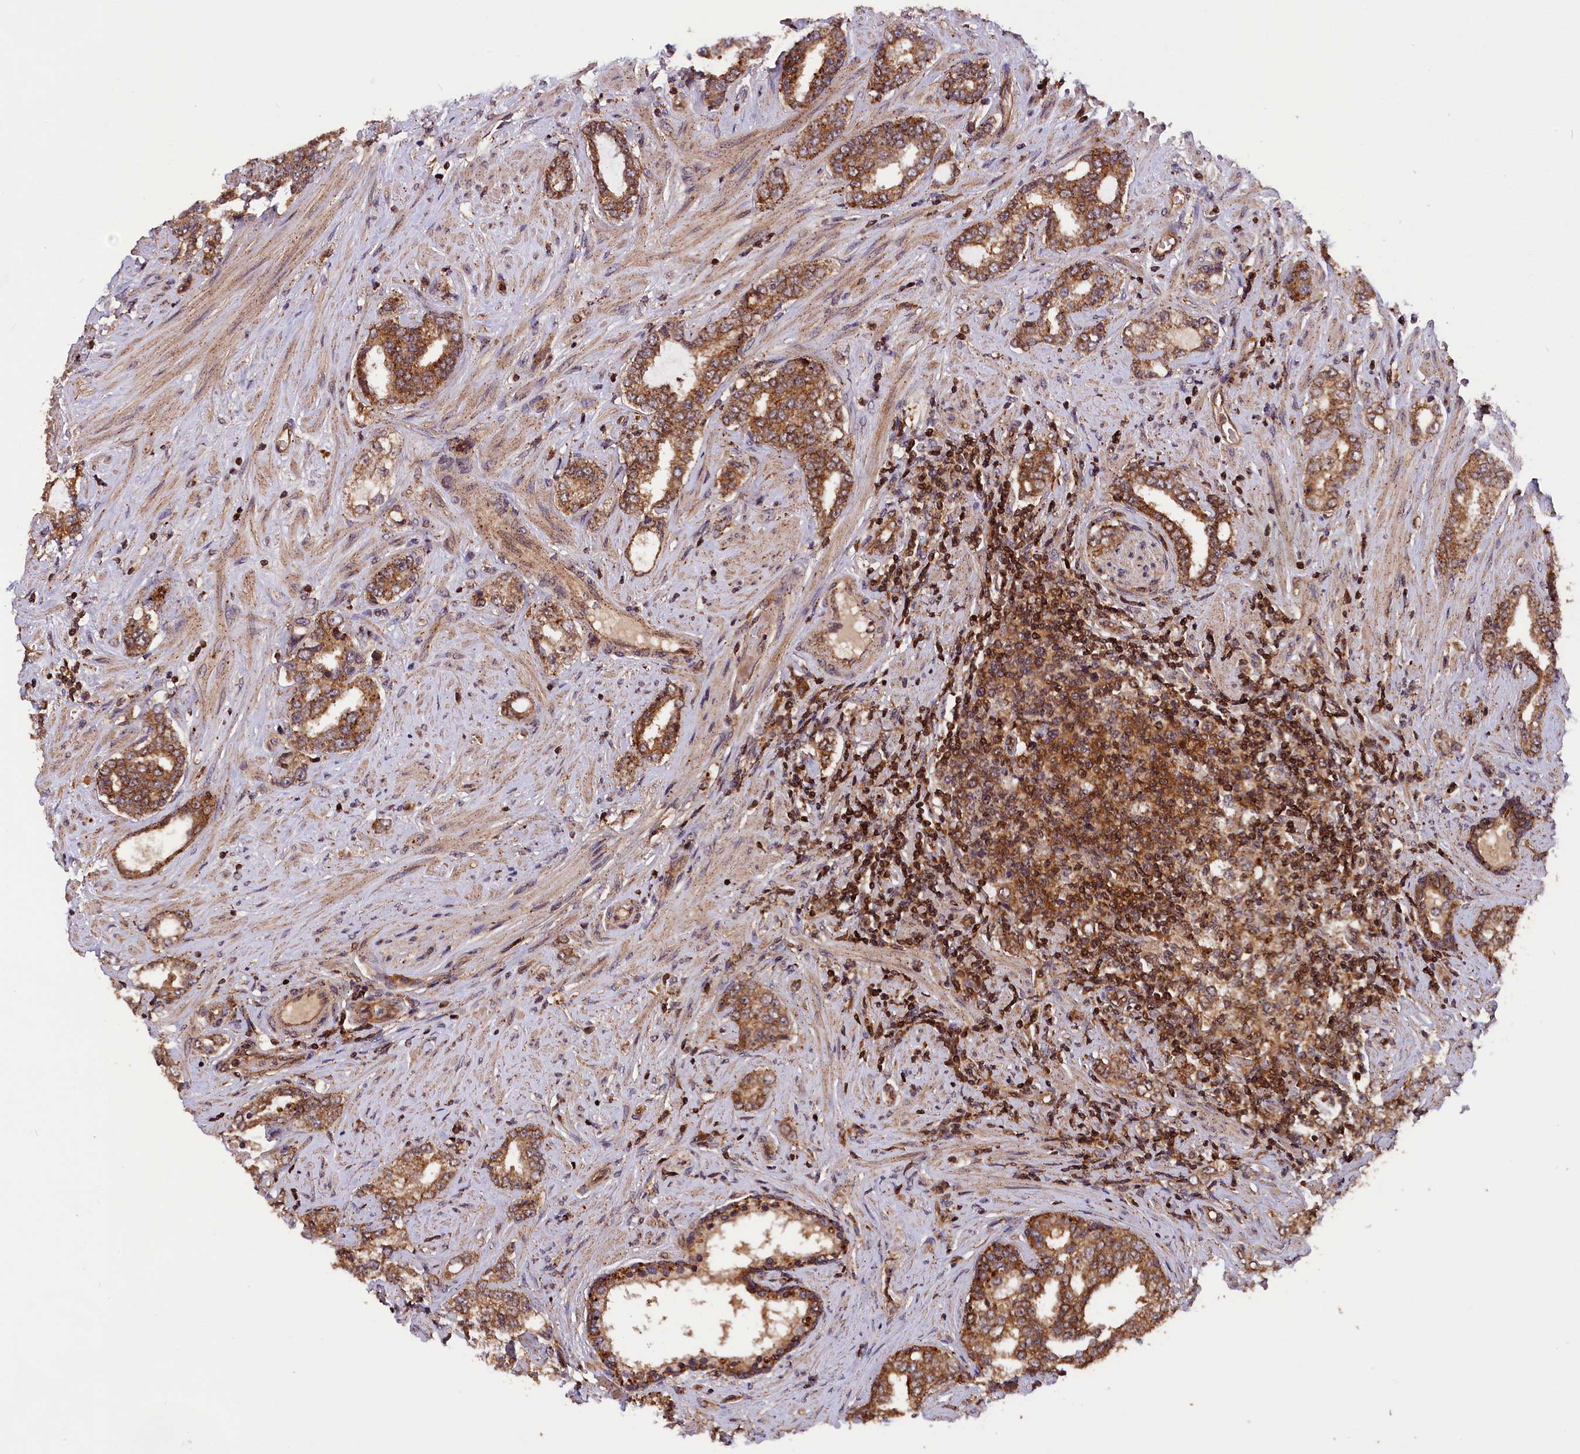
{"staining": {"intensity": "moderate", "quantity": ">75%", "location": "cytoplasmic/membranous"}, "tissue": "prostate cancer", "cell_type": "Tumor cells", "image_type": "cancer", "snomed": [{"axis": "morphology", "description": "Adenocarcinoma, High grade"}, {"axis": "topography", "description": "Prostate"}], "caption": "Immunohistochemistry (IHC) (DAB (3,3'-diaminobenzidine)) staining of human prostate cancer exhibits moderate cytoplasmic/membranous protein staining in about >75% of tumor cells.", "gene": "IST1", "patient": {"sex": "male", "age": 64}}